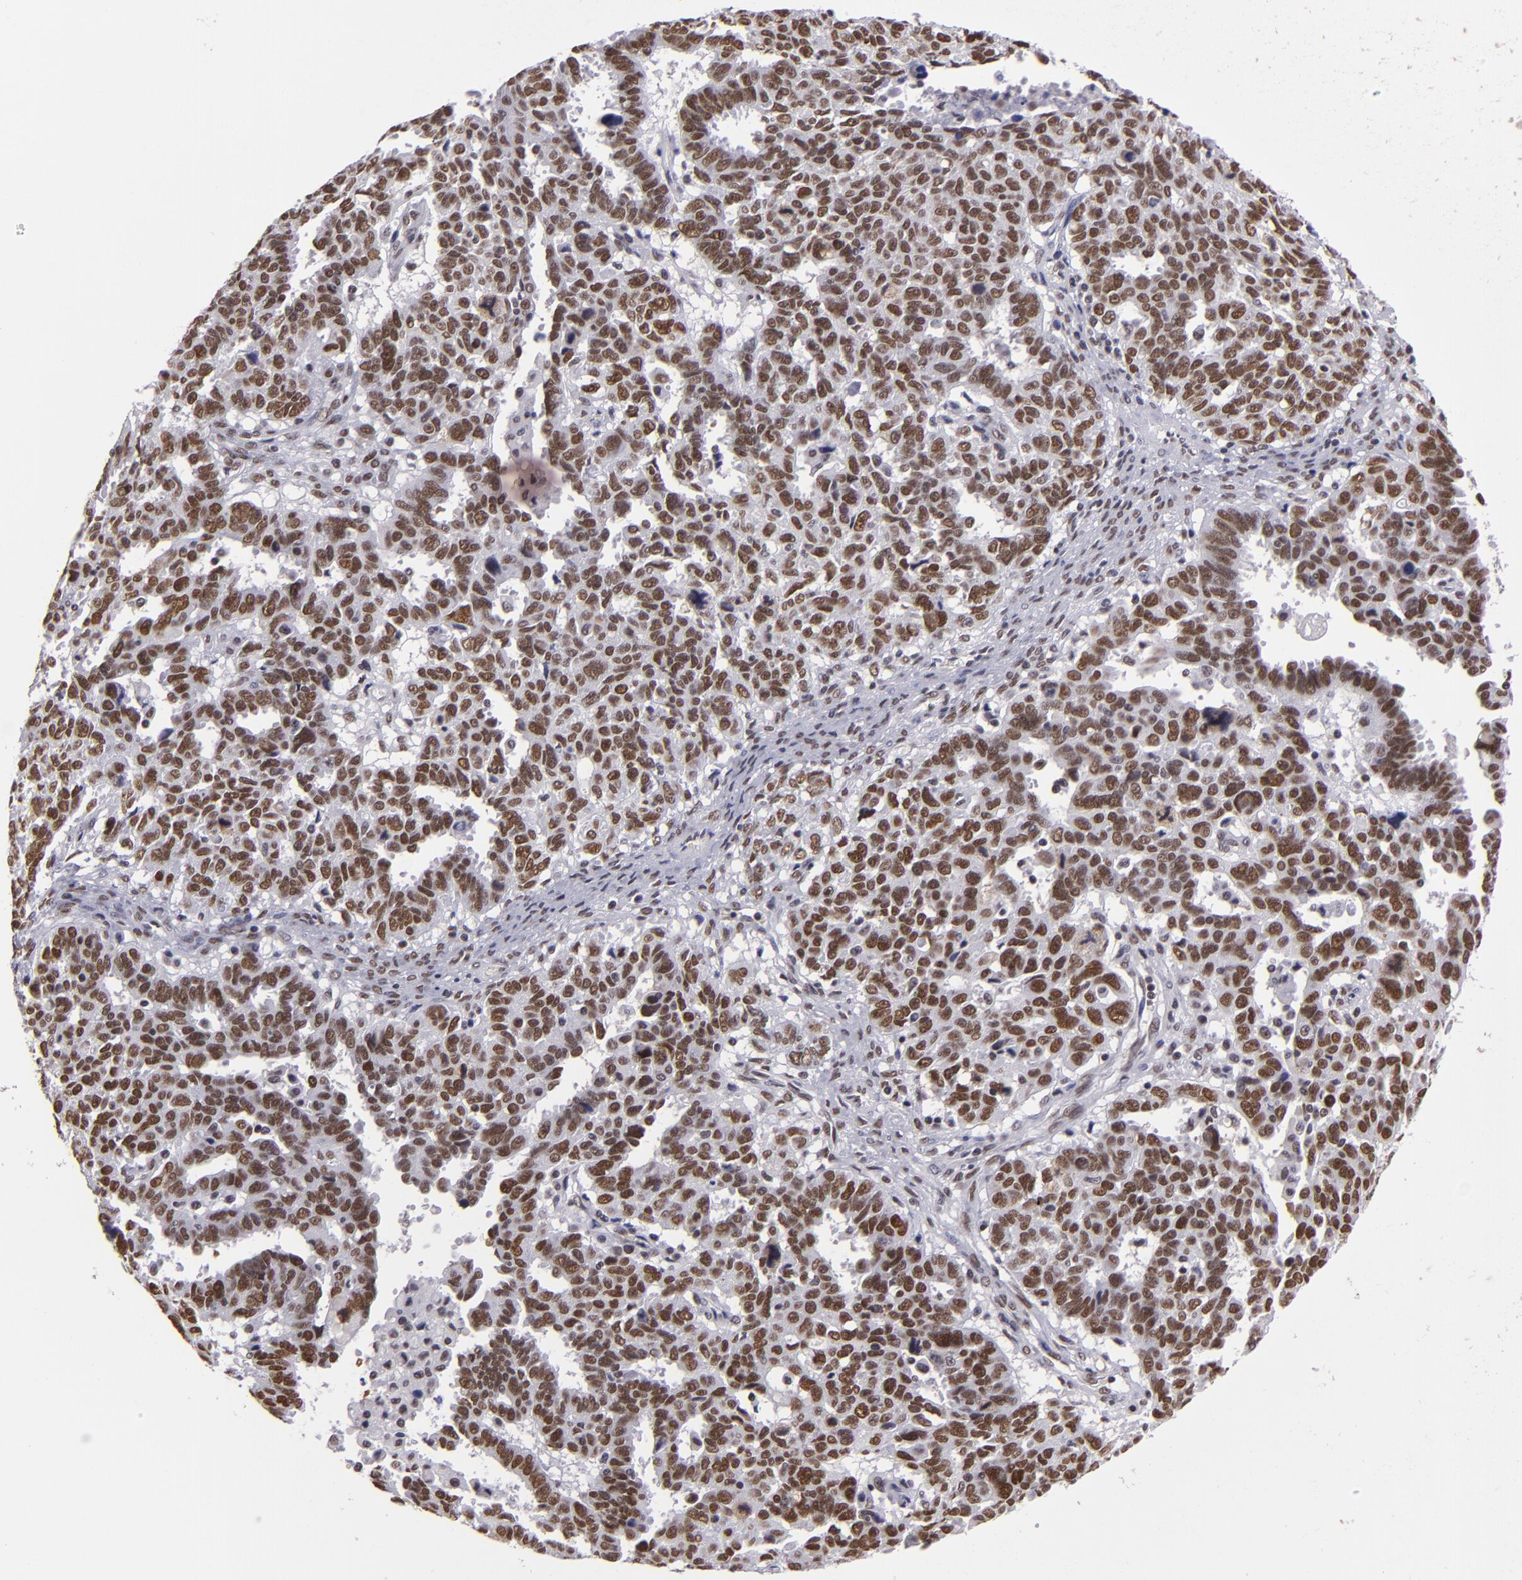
{"staining": {"intensity": "strong", "quantity": ">75%", "location": "nuclear"}, "tissue": "ovarian cancer", "cell_type": "Tumor cells", "image_type": "cancer", "snomed": [{"axis": "morphology", "description": "Carcinoma, endometroid"}, {"axis": "morphology", "description": "Cystadenocarcinoma, serous, NOS"}, {"axis": "topography", "description": "Ovary"}], "caption": "This photomicrograph exhibits IHC staining of human ovarian cancer, with high strong nuclear staining in approximately >75% of tumor cells.", "gene": "BRD8", "patient": {"sex": "female", "age": 45}}